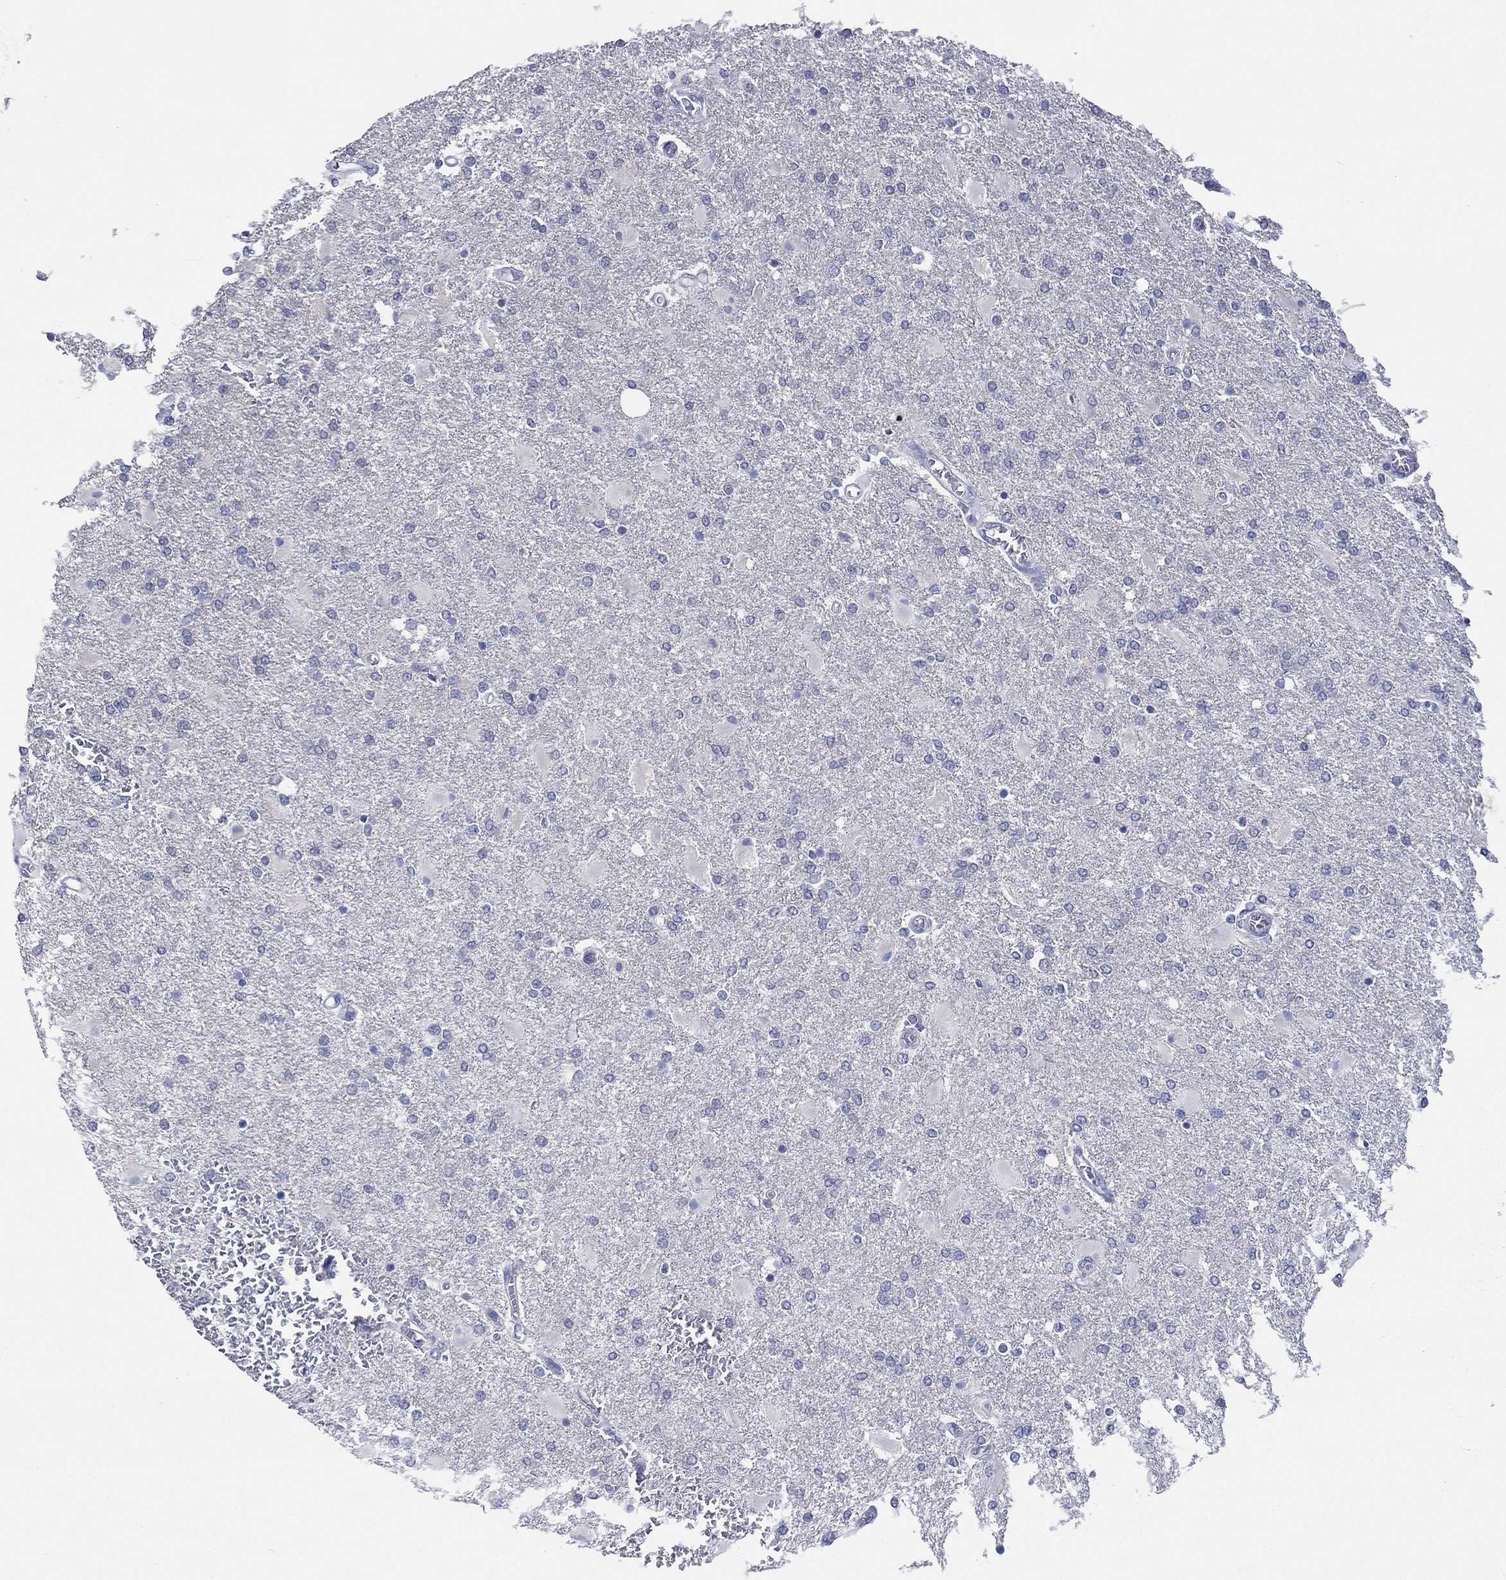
{"staining": {"intensity": "negative", "quantity": "none", "location": "none"}, "tissue": "glioma", "cell_type": "Tumor cells", "image_type": "cancer", "snomed": [{"axis": "morphology", "description": "Glioma, malignant, High grade"}, {"axis": "topography", "description": "Cerebral cortex"}], "caption": "Micrograph shows no protein positivity in tumor cells of malignant glioma (high-grade) tissue.", "gene": "FER1L6", "patient": {"sex": "male", "age": 79}}